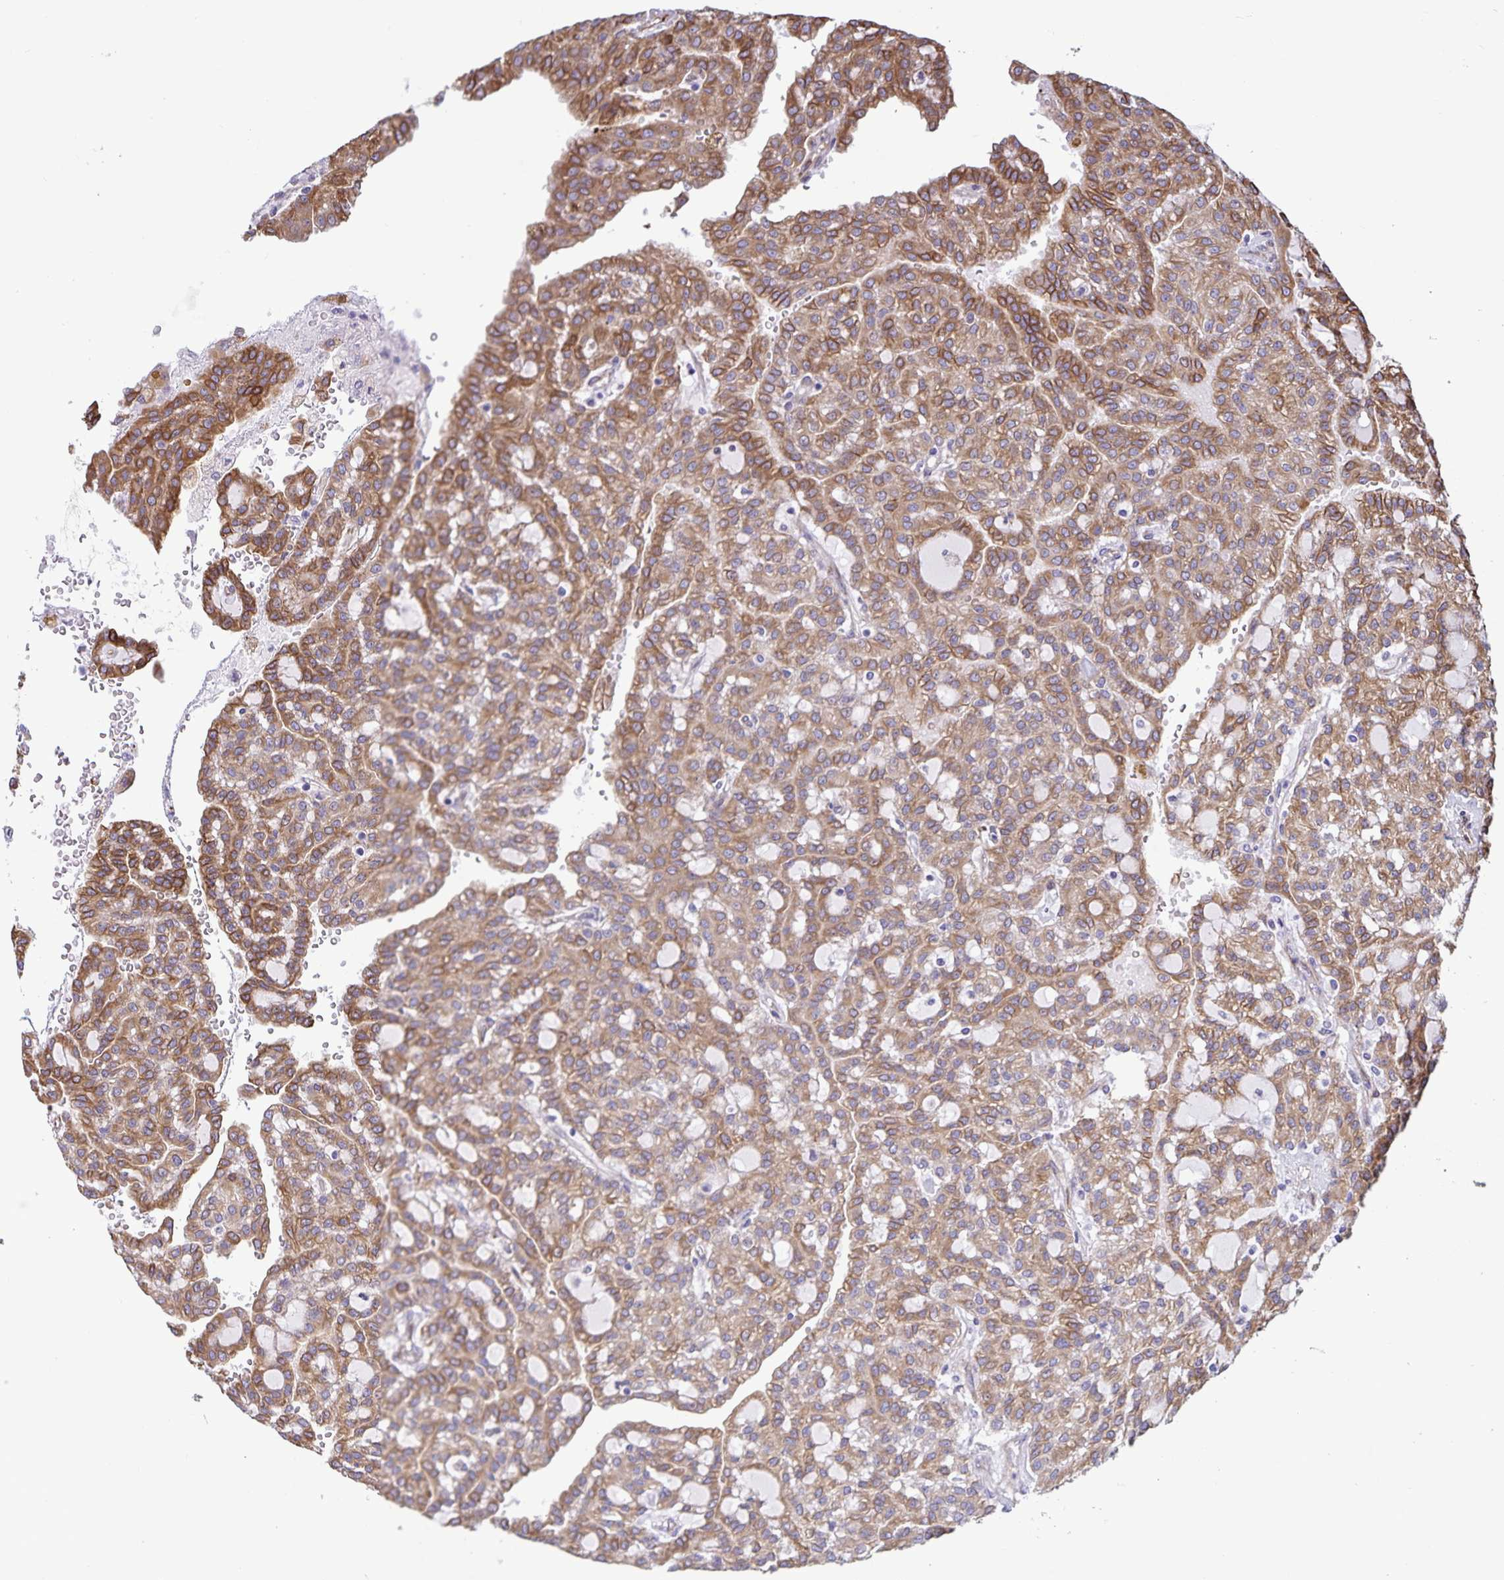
{"staining": {"intensity": "moderate", "quantity": ">75%", "location": "cytoplasmic/membranous"}, "tissue": "renal cancer", "cell_type": "Tumor cells", "image_type": "cancer", "snomed": [{"axis": "morphology", "description": "Adenocarcinoma, NOS"}, {"axis": "topography", "description": "Kidney"}], "caption": "Immunohistochemical staining of renal adenocarcinoma reveals medium levels of moderate cytoplasmic/membranous protein positivity in about >75% of tumor cells.", "gene": "RCN1", "patient": {"sex": "male", "age": 63}}